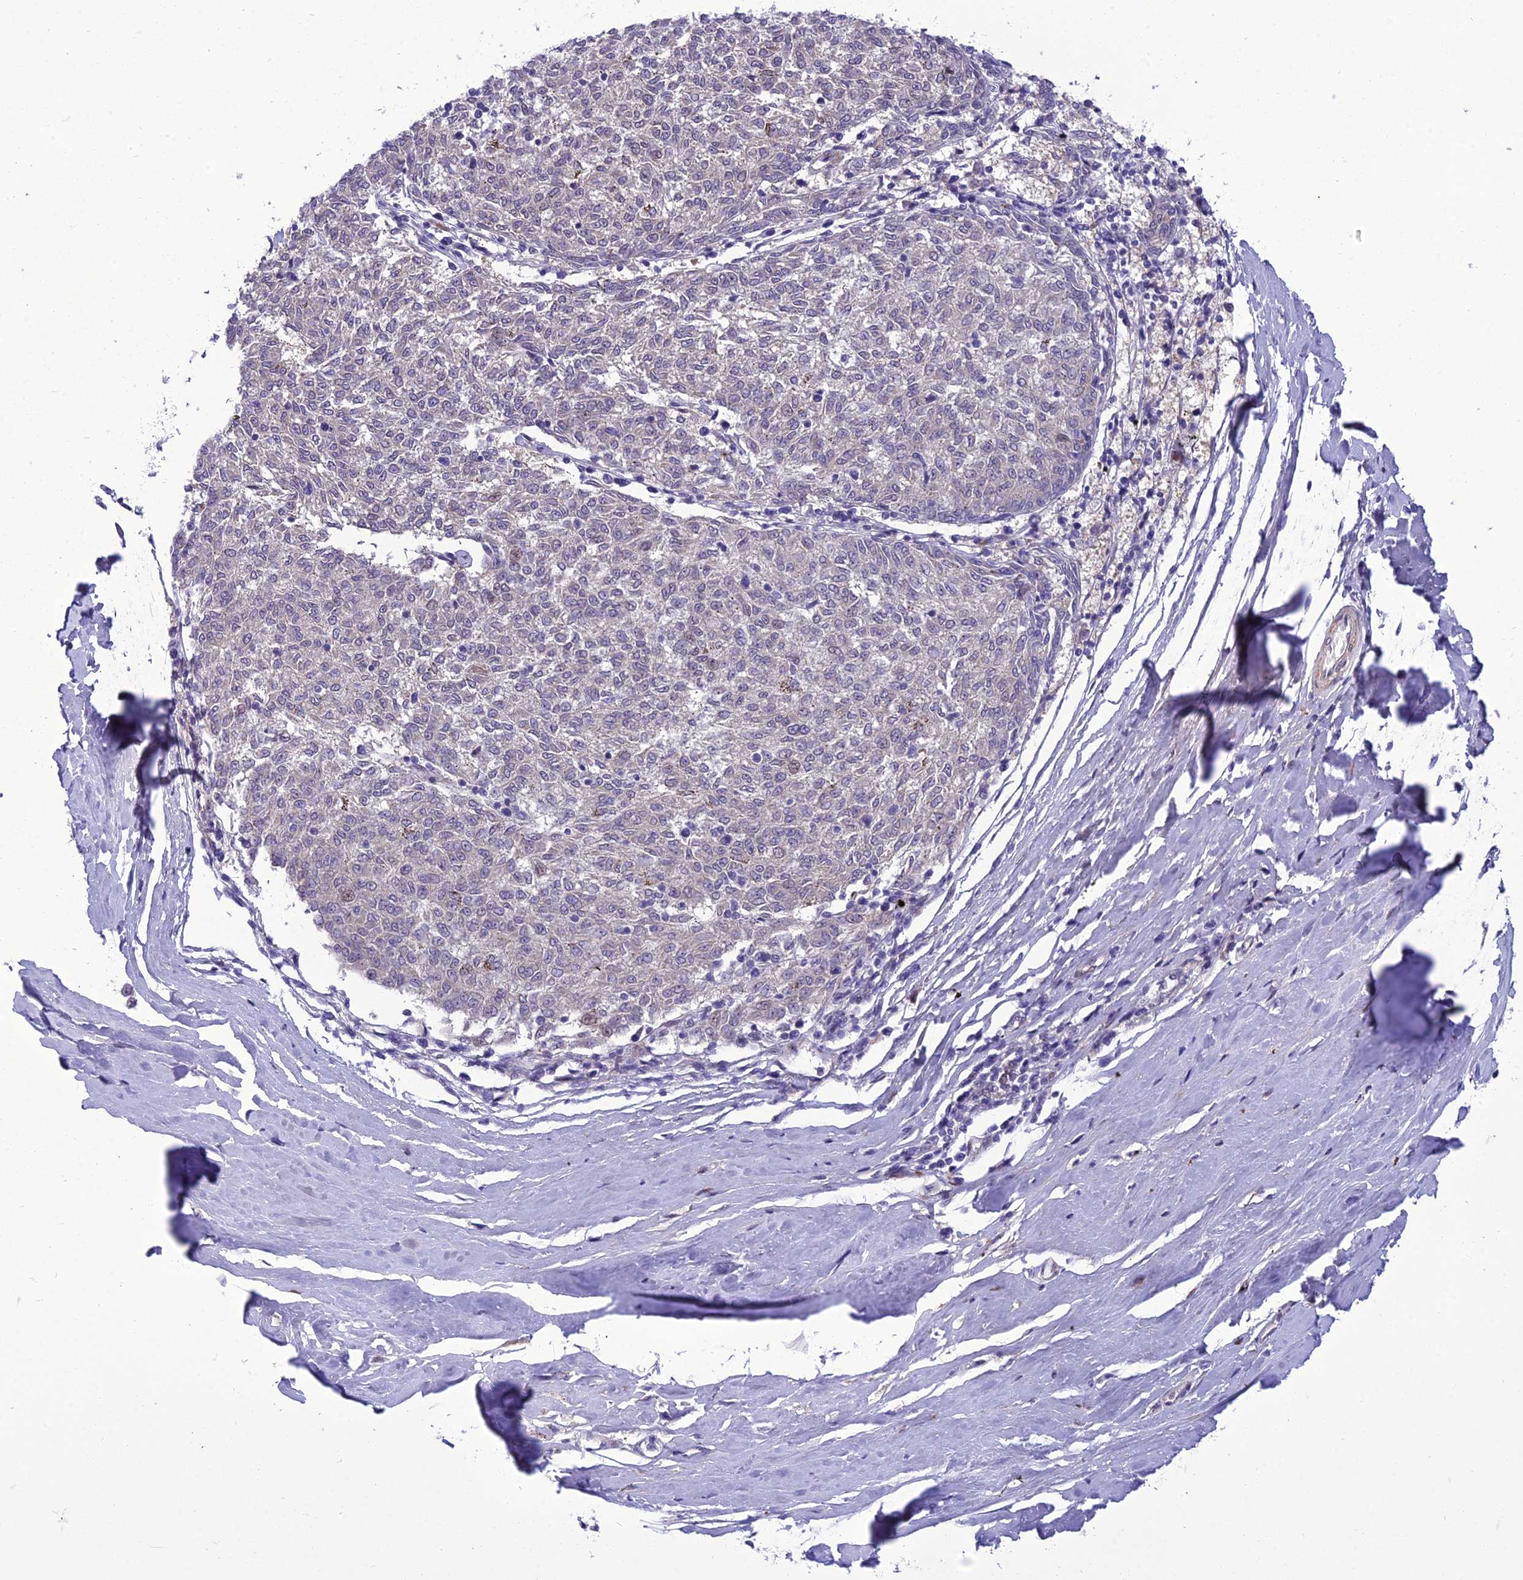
{"staining": {"intensity": "negative", "quantity": "none", "location": "none"}, "tissue": "melanoma", "cell_type": "Tumor cells", "image_type": "cancer", "snomed": [{"axis": "morphology", "description": "Malignant melanoma, NOS"}, {"axis": "topography", "description": "Skin"}], "caption": "Human malignant melanoma stained for a protein using immunohistochemistry displays no positivity in tumor cells.", "gene": "GAB4", "patient": {"sex": "female", "age": 72}}